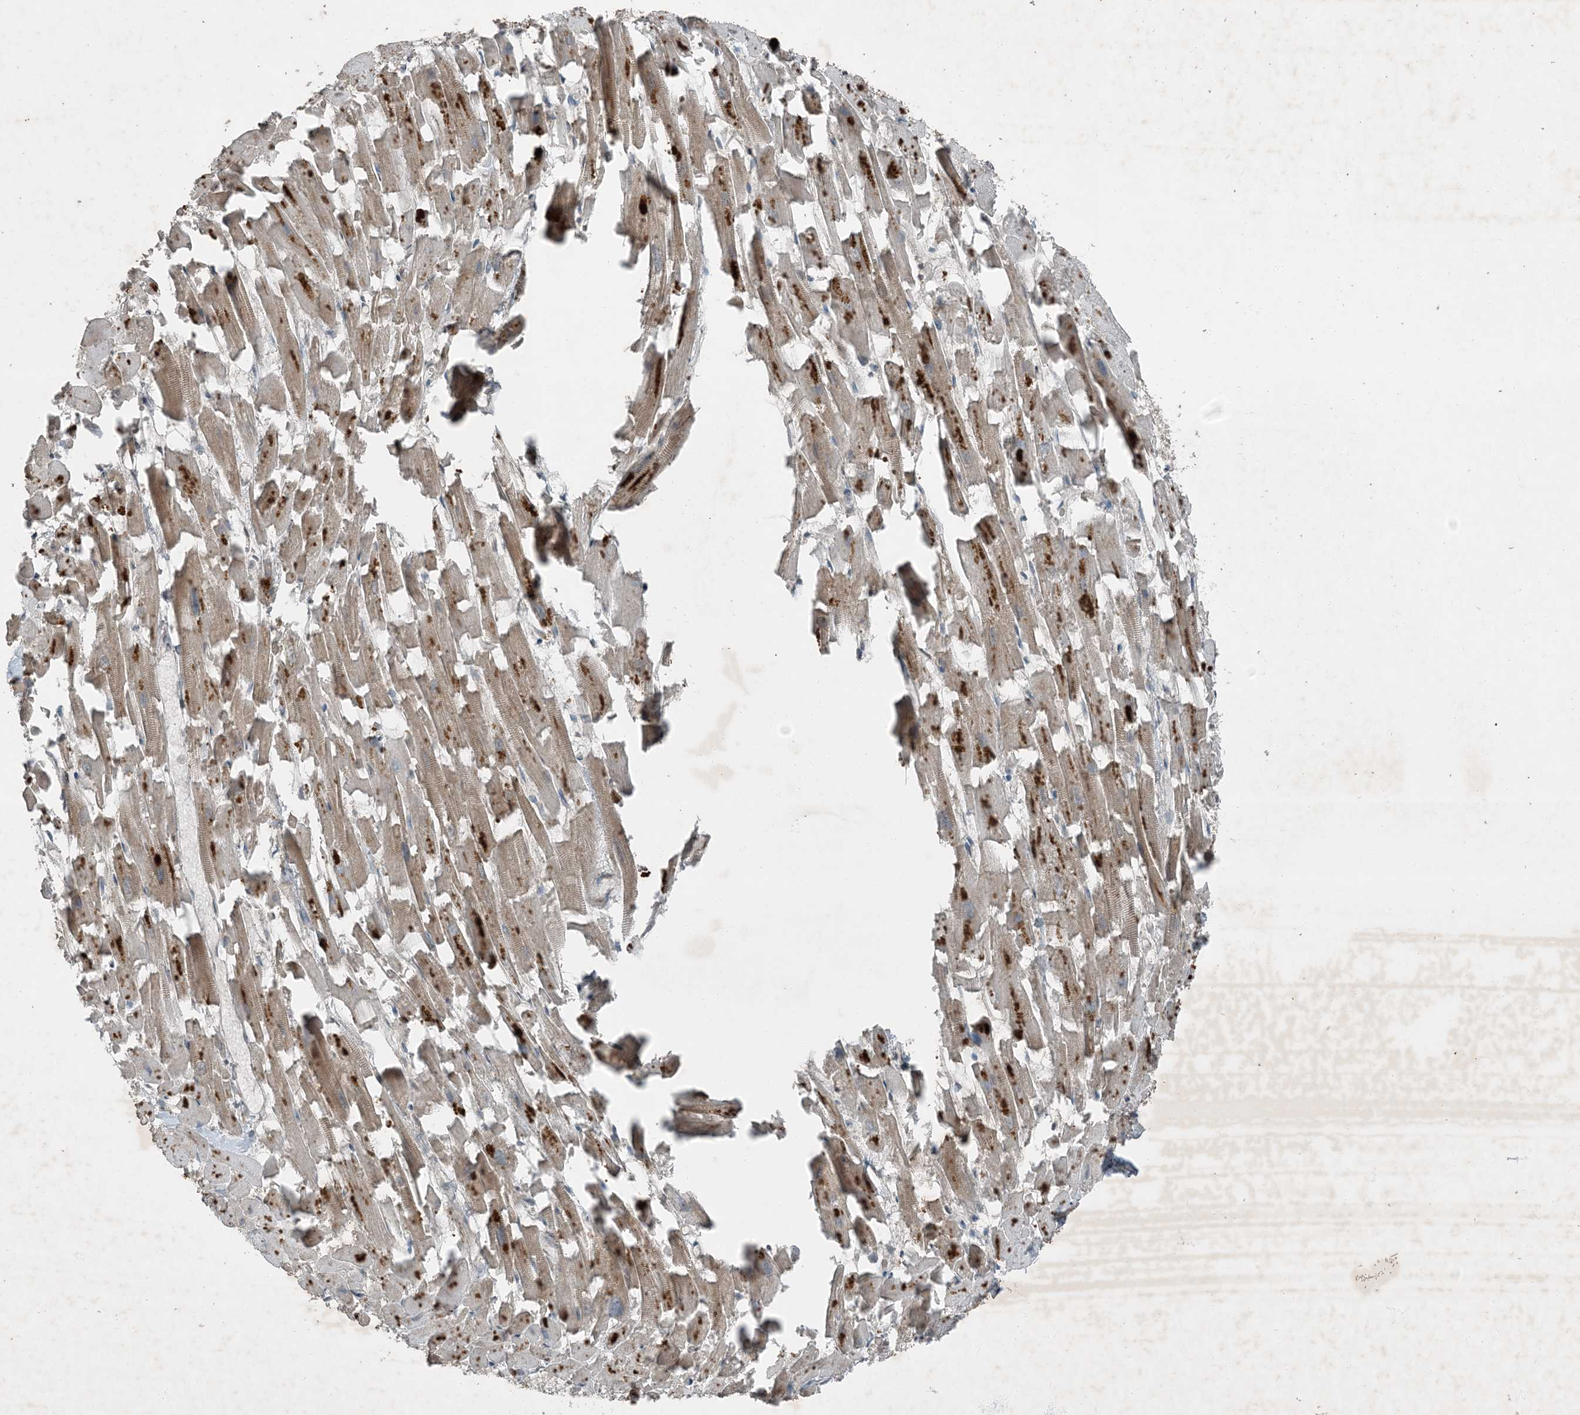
{"staining": {"intensity": "moderate", "quantity": "25%-75%", "location": "cytoplasmic/membranous"}, "tissue": "heart muscle", "cell_type": "Cardiomyocytes", "image_type": "normal", "snomed": [{"axis": "morphology", "description": "Normal tissue, NOS"}, {"axis": "topography", "description": "Heart"}], "caption": "A brown stain shows moderate cytoplasmic/membranous expression of a protein in cardiomyocytes of benign heart muscle. The protein is shown in brown color, while the nuclei are stained blue.", "gene": "MDN1", "patient": {"sex": "female", "age": 64}}